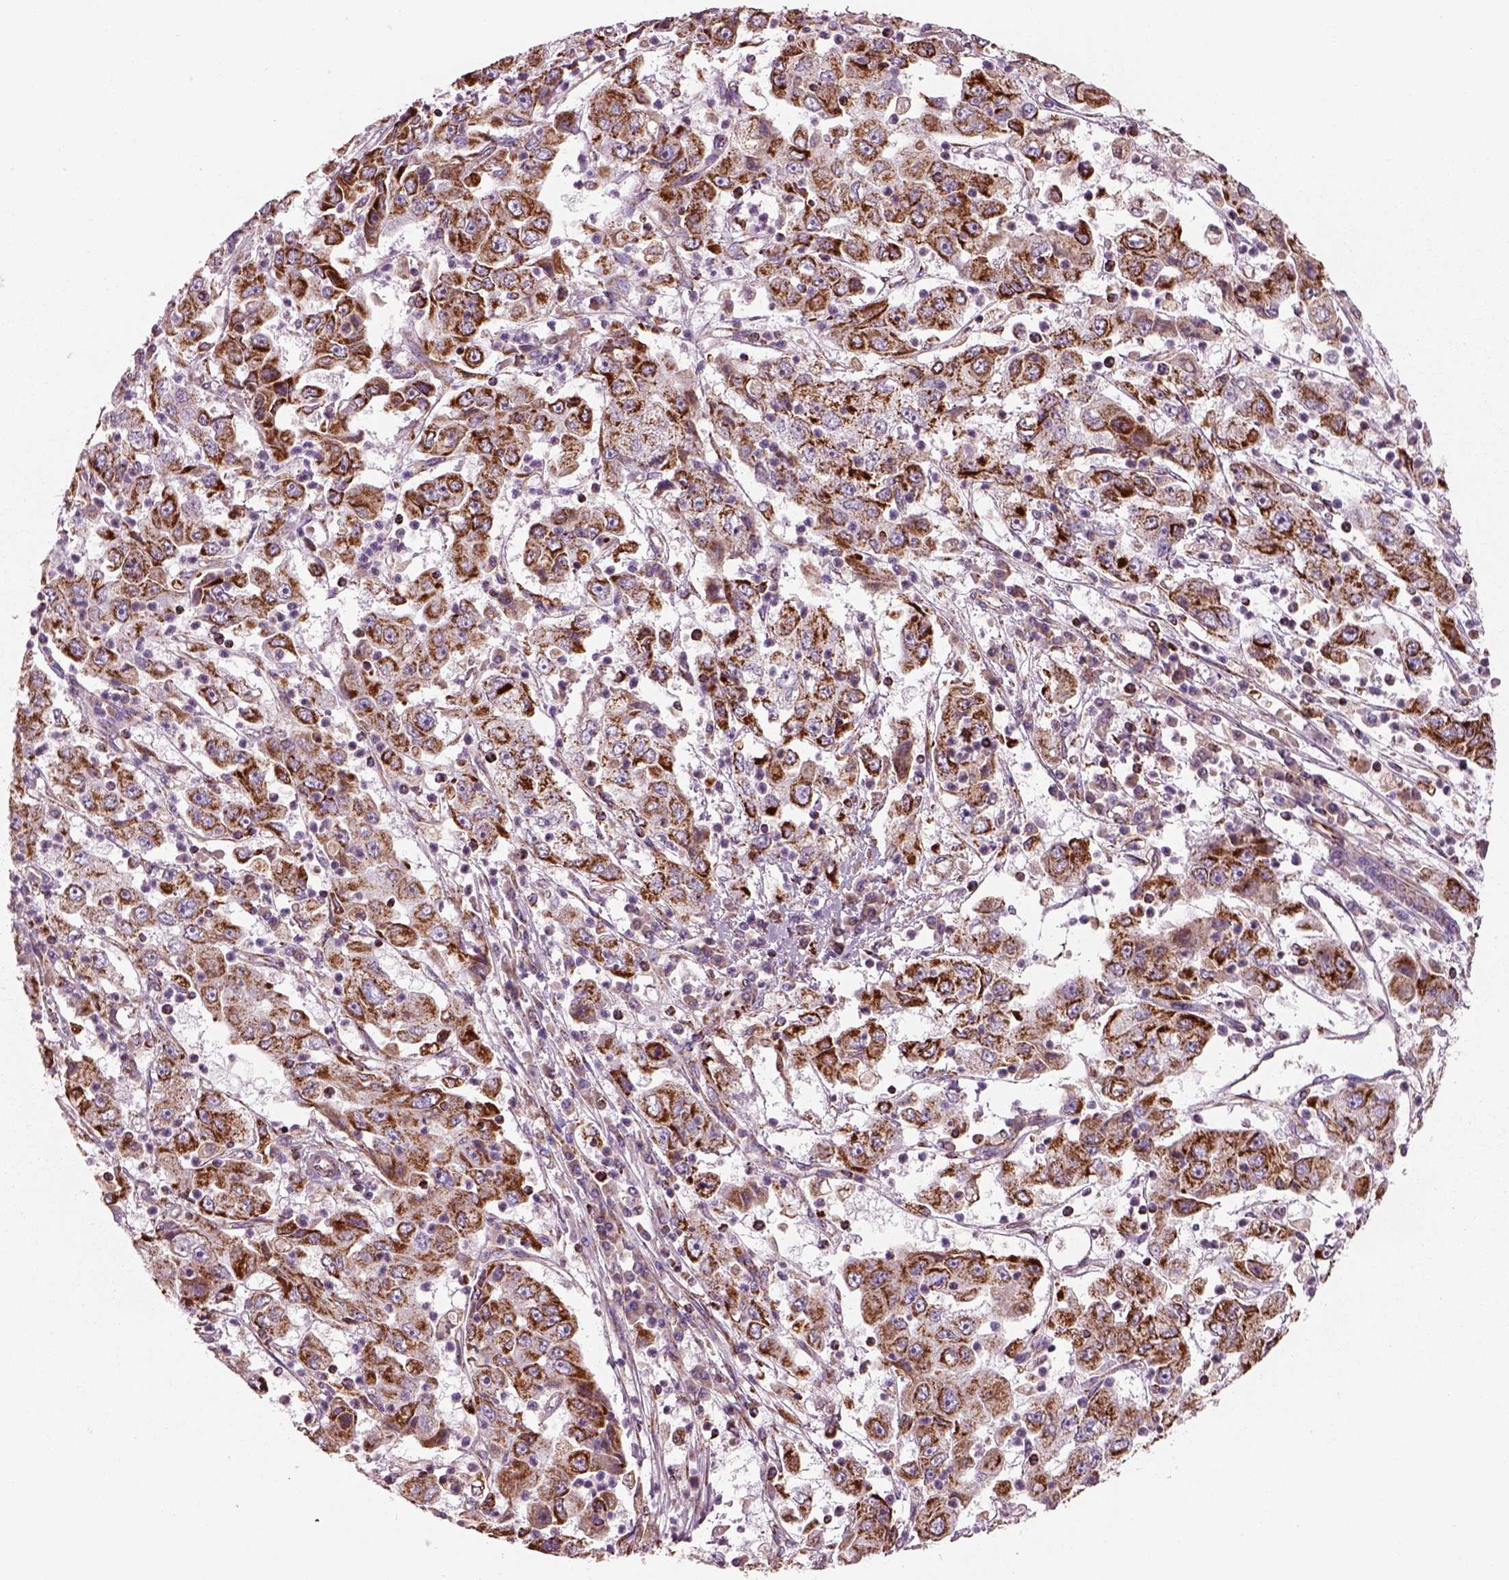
{"staining": {"intensity": "strong", "quantity": ">75%", "location": "cytoplasmic/membranous"}, "tissue": "cervical cancer", "cell_type": "Tumor cells", "image_type": "cancer", "snomed": [{"axis": "morphology", "description": "Squamous cell carcinoma, NOS"}, {"axis": "topography", "description": "Cervix"}], "caption": "This histopathology image demonstrates squamous cell carcinoma (cervical) stained with IHC to label a protein in brown. The cytoplasmic/membranous of tumor cells show strong positivity for the protein. Nuclei are counter-stained blue.", "gene": "SLC25A24", "patient": {"sex": "female", "age": 36}}